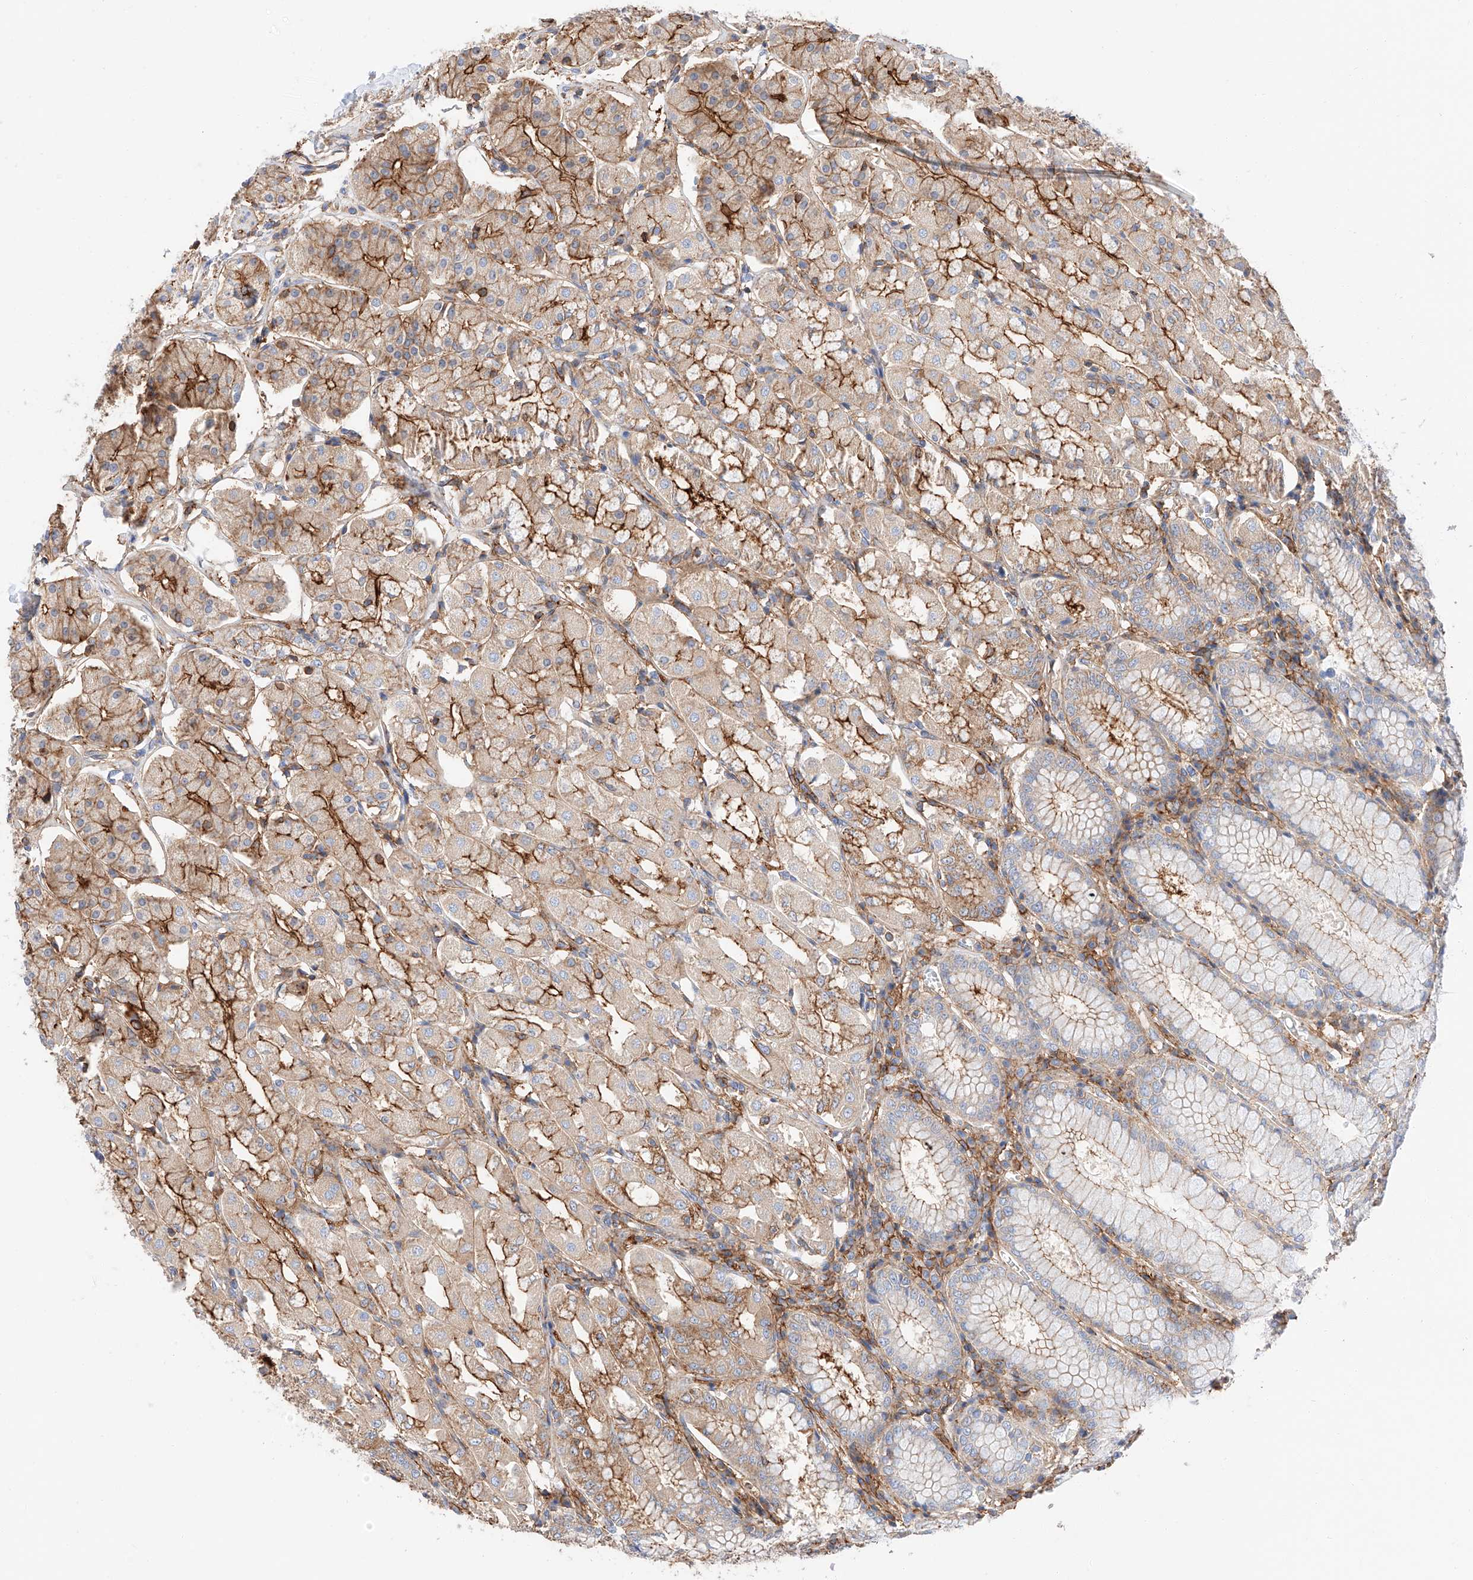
{"staining": {"intensity": "strong", "quantity": "25%-75%", "location": "cytoplasmic/membranous"}, "tissue": "stomach", "cell_type": "Glandular cells", "image_type": "normal", "snomed": [{"axis": "morphology", "description": "Normal tissue, NOS"}, {"axis": "topography", "description": "Stomach, lower"}], "caption": "Immunohistochemical staining of unremarkable human stomach demonstrates strong cytoplasmic/membranous protein staining in about 25%-75% of glandular cells.", "gene": "ENSG00000259132", "patient": {"sex": "female", "age": 56}}